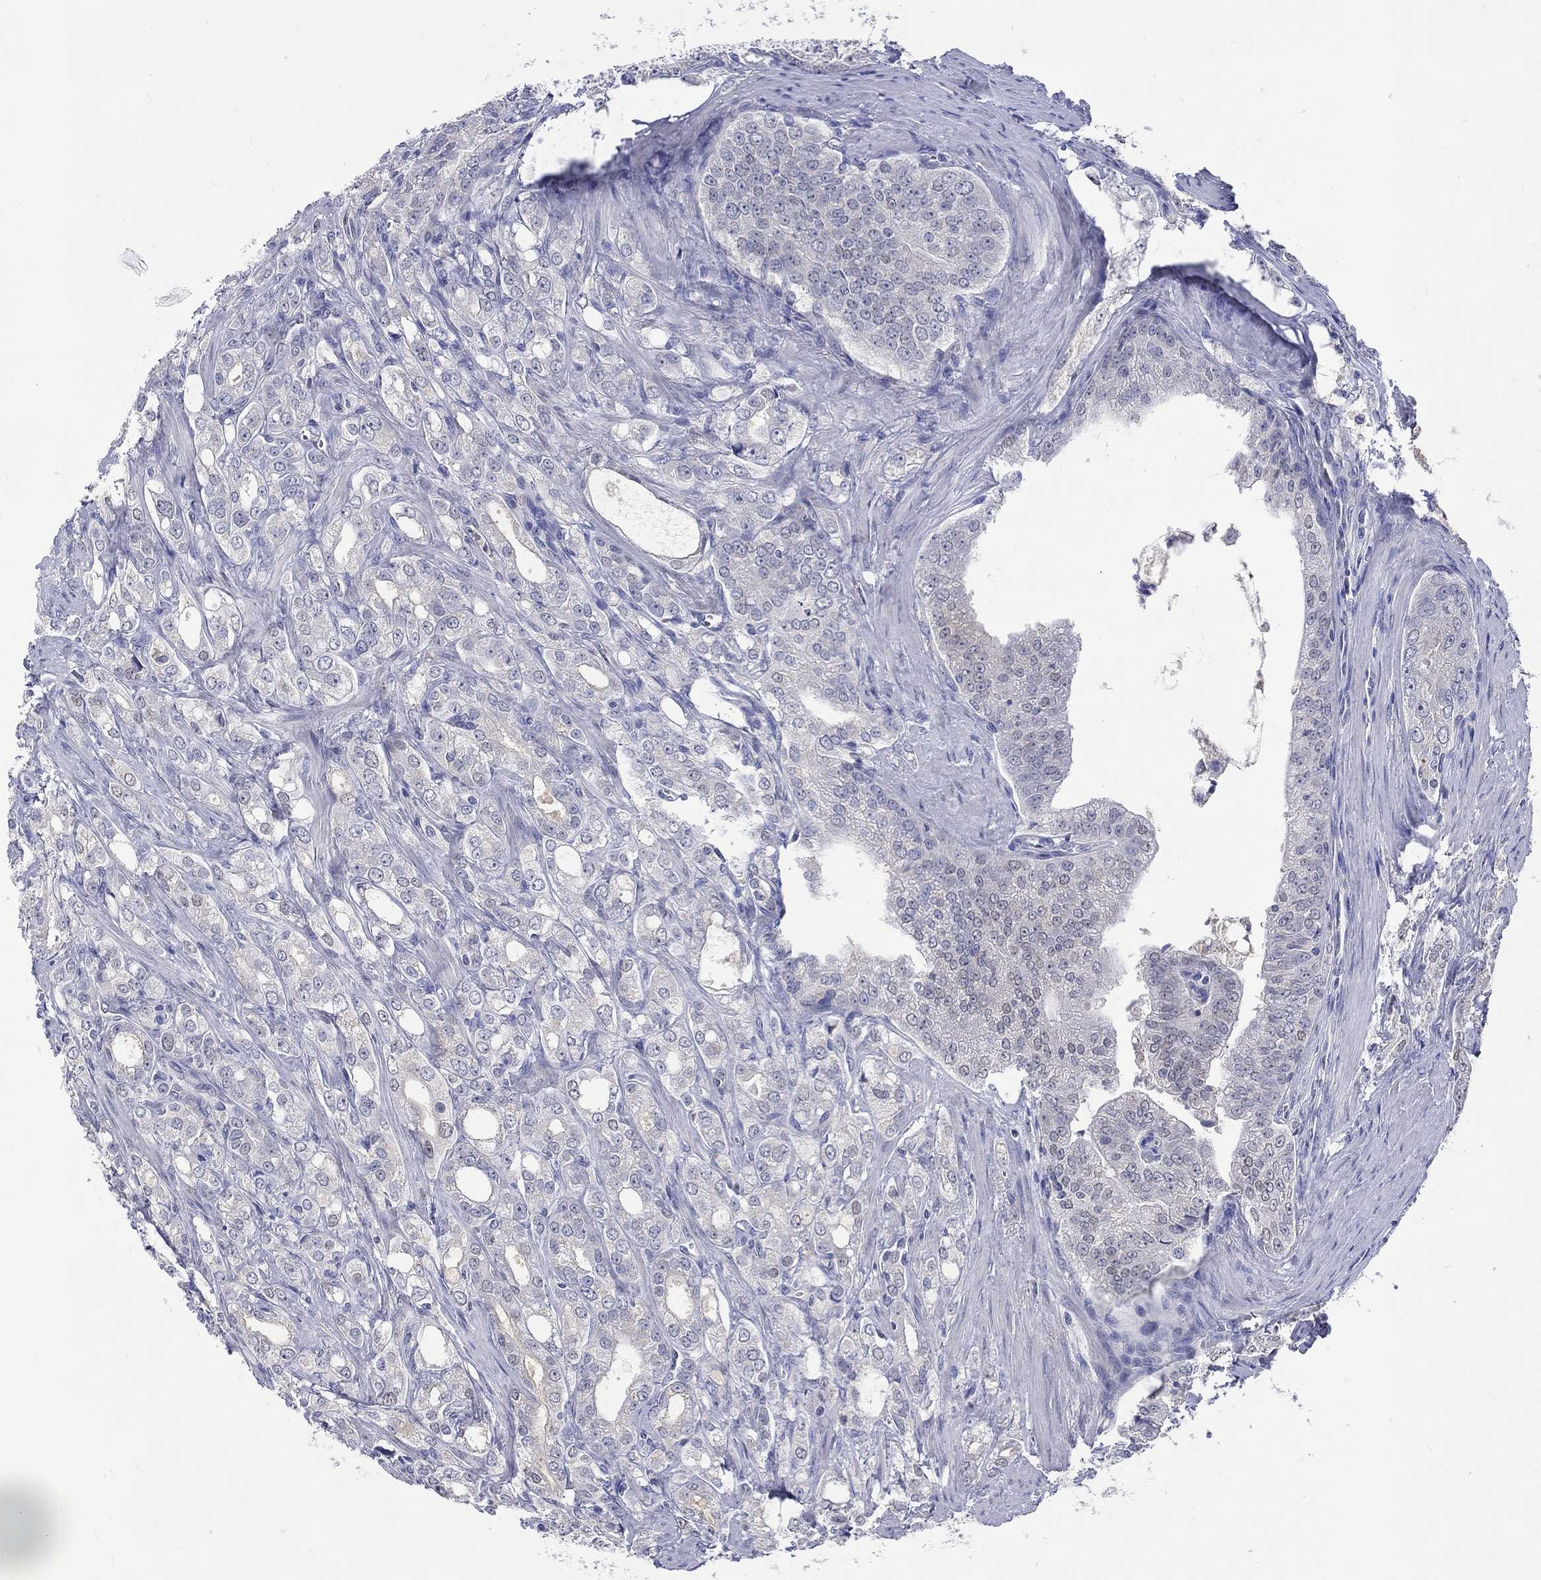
{"staining": {"intensity": "moderate", "quantity": "<25%", "location": "cytoplasmic/membranous"}, "tissue": "prostate cancer", "cell_type": "Tumor cells", "image_type": "cancer", "snomed": [{"axis": "morphology", "description": "Adenocarcinoma, NOS"}, {"axis": "morphology", "description": "Adenocarcinoma, High grade"}, {"axis": "topography", "description": "Prostate"}], "caption": "Prostate cancer tissue exhibits moderate cytoplasmic/membranous staining in approximately <25% of tumor cells (DAB (3,3'-diaminobenzidine) IHC, brown staining for protein, blue staining for nuclei).", "gene": "LRFN4", "patient": {"sex": "male", "age": 70}}